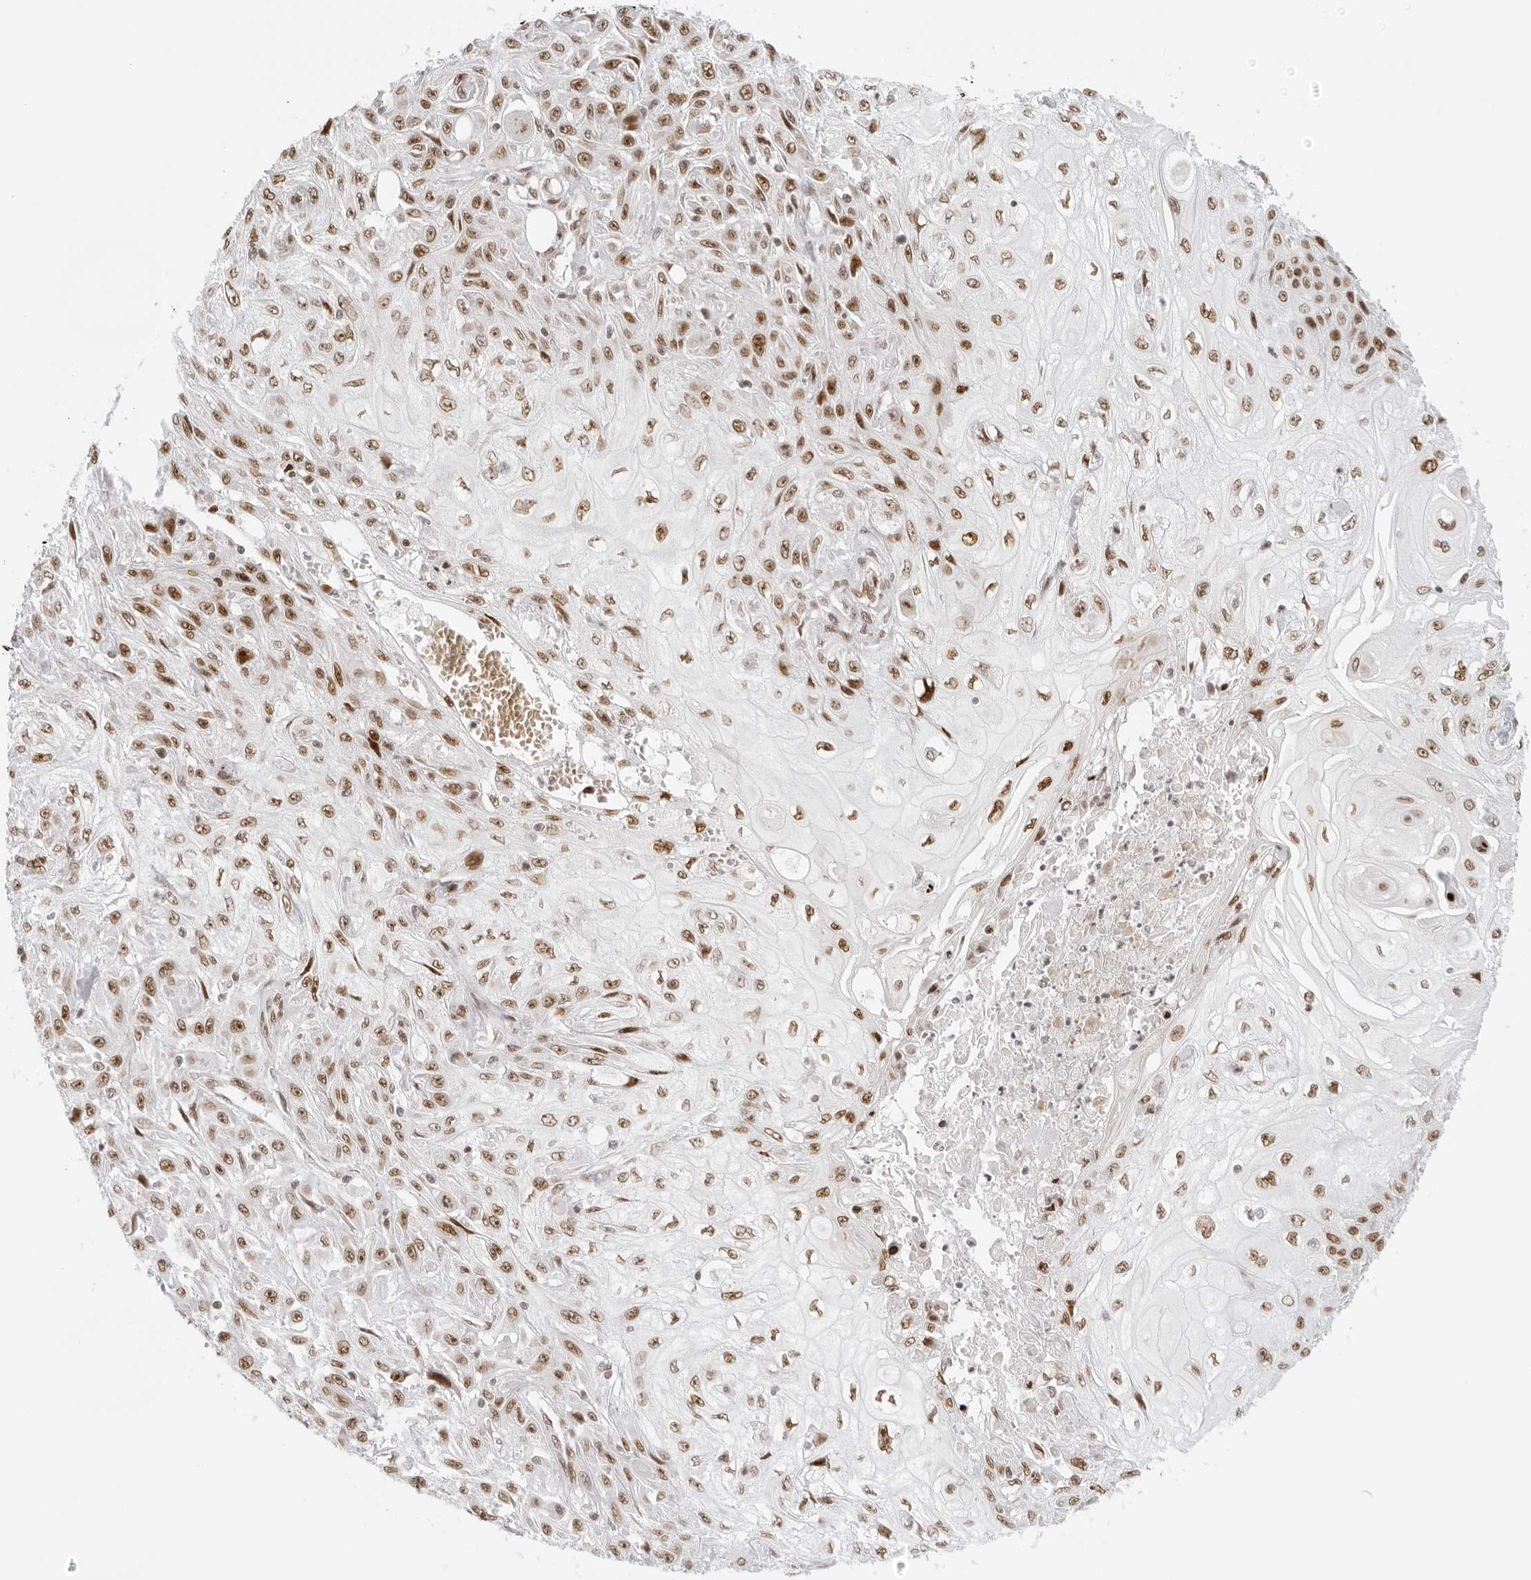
{"staining": {"intensity": "moderate", "quantity": ">75%", "location": "nuclear"}, "tissue": "skin cancer", "cell_type": "Tumor cells", "image_type": "cancer", "snomed": [{"axis": "morphology", "description": "Squamous cell carcinoma, NOS"}, {"axis": "morphology", "description": "Squamous cell carcinoma, metastatic, NOS"}, {"axis": "topography", "description": "Skin"}, {"axis": "topography", "description": "Lymph node"}], "caption": "Moderate nuclear positivity for a protein is present in approximately >75% of tumor cells of skin metastatic squamous cell carcinoma using IHC.", "gene": "RCC1", "patient": {"sex": "male", "age": 75}}